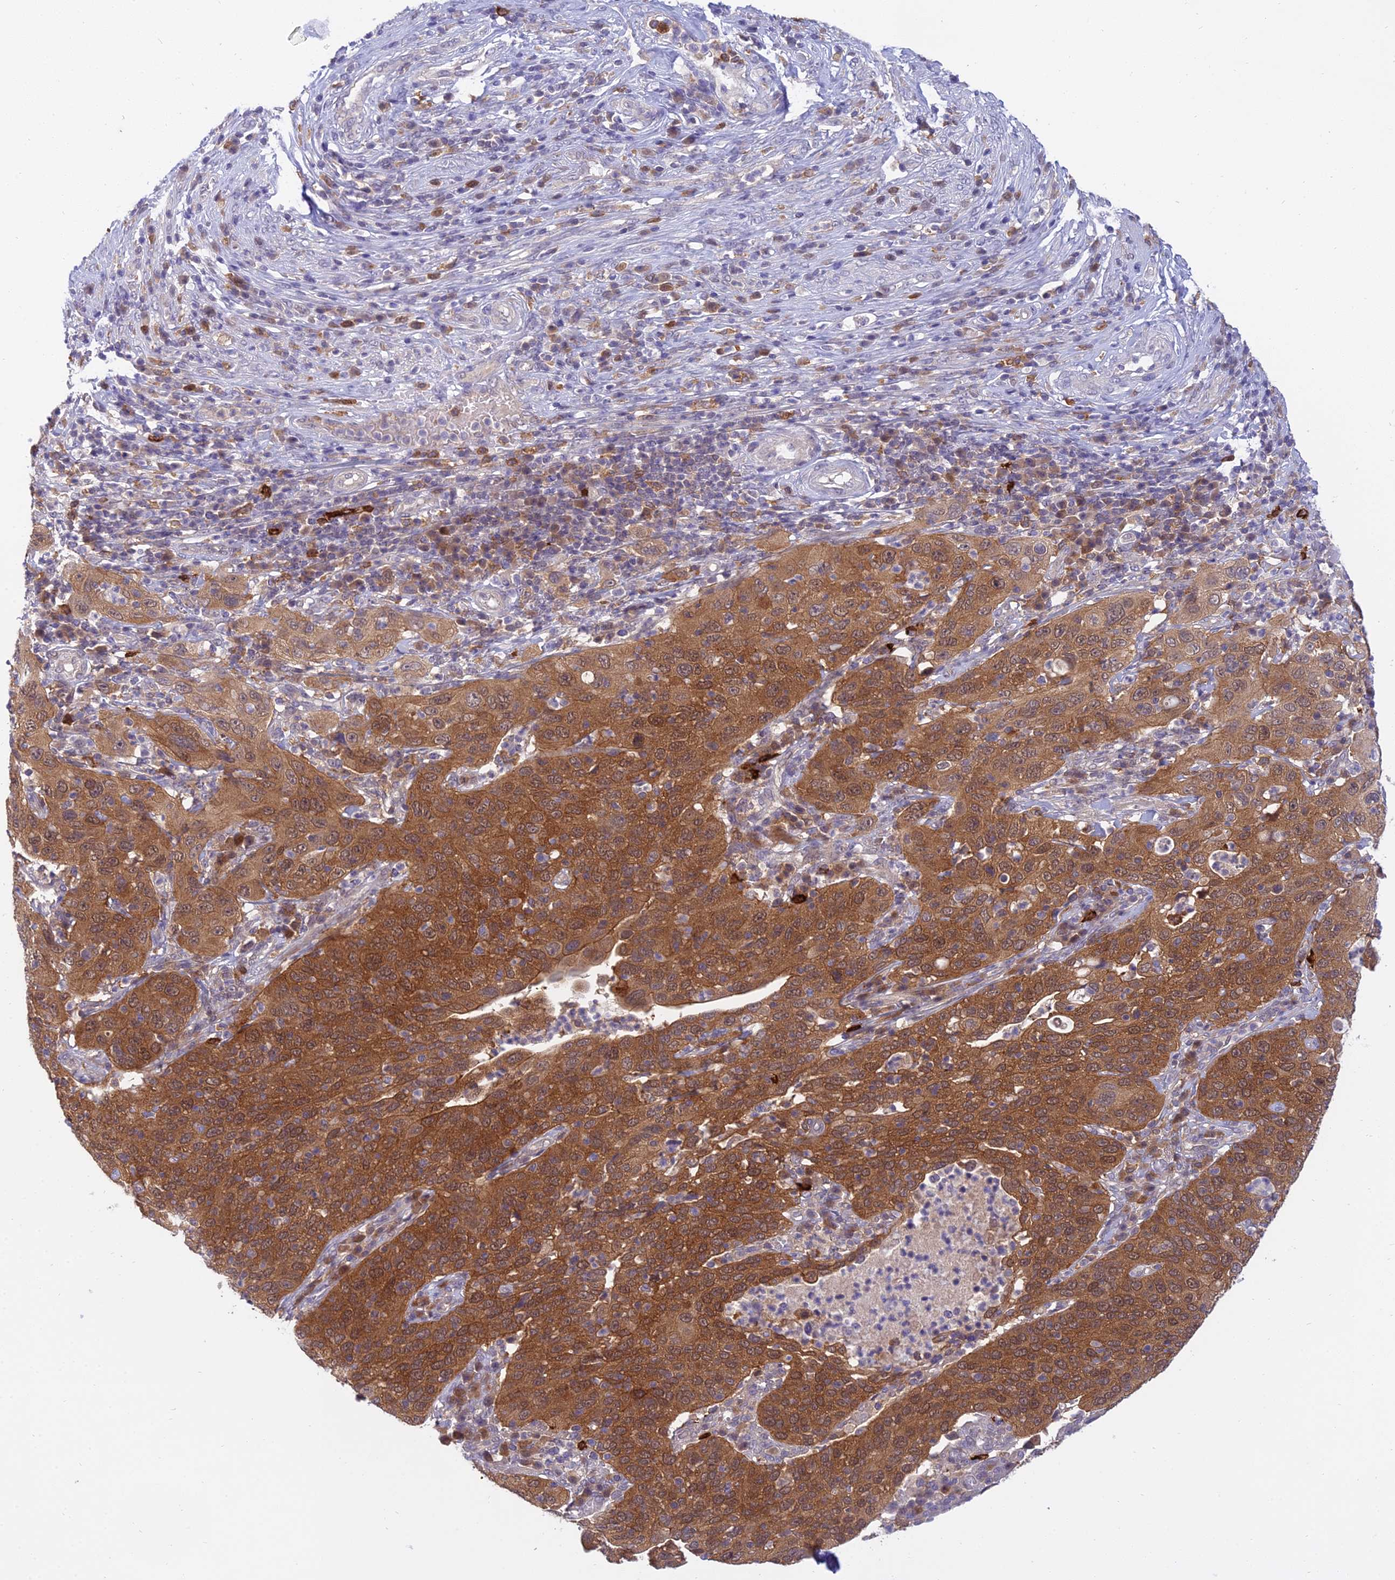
{"staining": {"intensity": "moderate", "quantity": ">75%", "location": "cytoplasmic/membranous"}, "tissue": "cervical cancer", "cell_type": "Tumor cells", "image_type": "cancer", "snomed": [{"axis": "morphology", "description": "Squamous cell carcinoma, NOS"}, {"axis": "topography", "description": "Cervix"}], "caption": "Squamous cell carcinoma (cervical) stained with a protein marker reveals moderate staining in tumor cells.", "gene": "UBE2G1", "patient": {"sex": "female", "age": 36}}